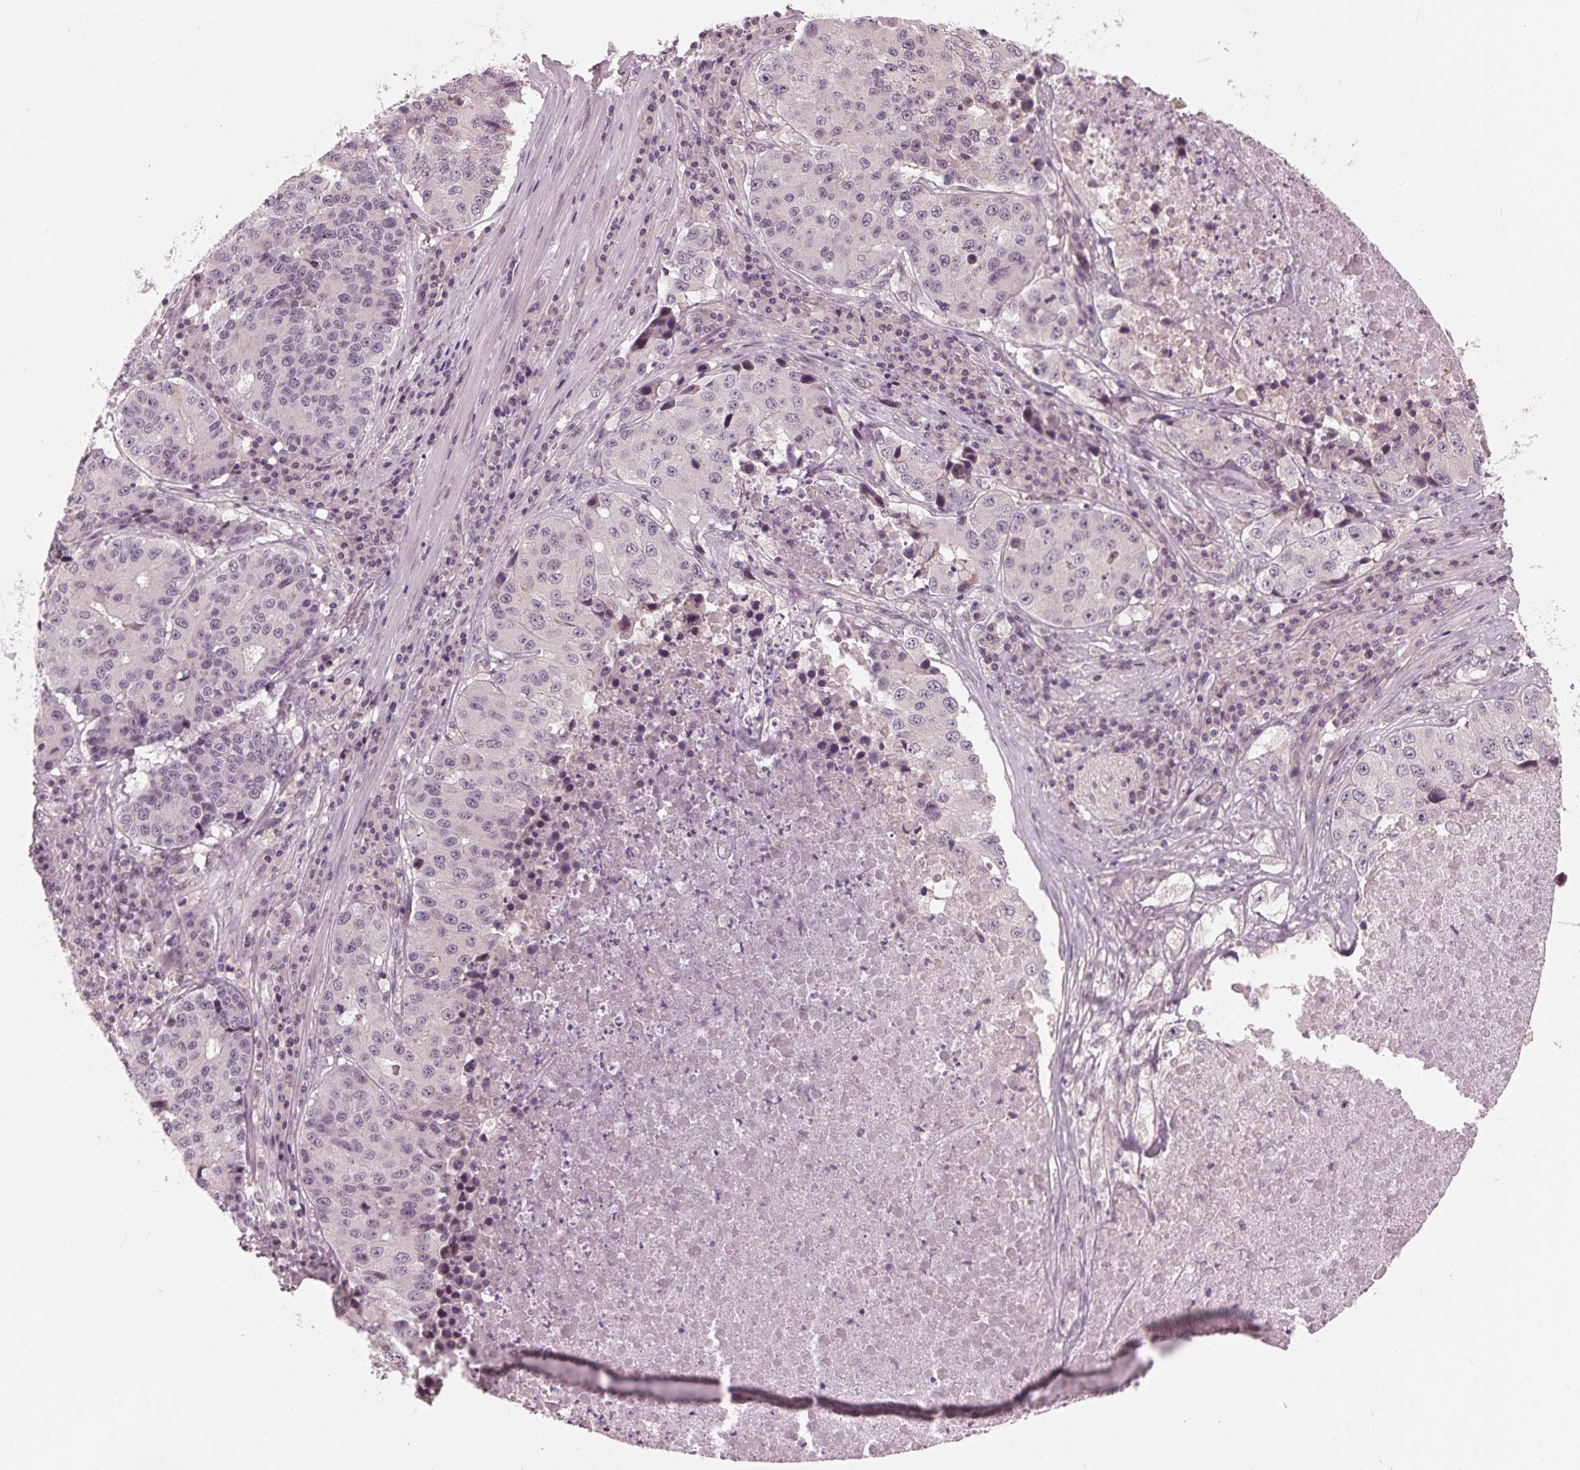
{"staining": {"intensity": "negative", "quantity": "none", "location": "none"}, "tissue": "stomach cancer", "cell_type": "Tumor cells", "image_type": "cancer", "snomed": [{"axis": "morphology", "description": "Adenocarcinoma, NOS"}, {"axis": "topography", "description": "Stomach"}], "caption": "Immunohistochemistry (IHC) photomicrograph of neoplastic tissue: stomach cancer (adenocarcinoma) stained with DAB shows no significant protein positivity in tumor cells. (DAB (3,3'-diaminobenzidine) IHC, high magnification).", "gene": "SIGLEC6", "patient": {"sex": "male", "age": 71}}